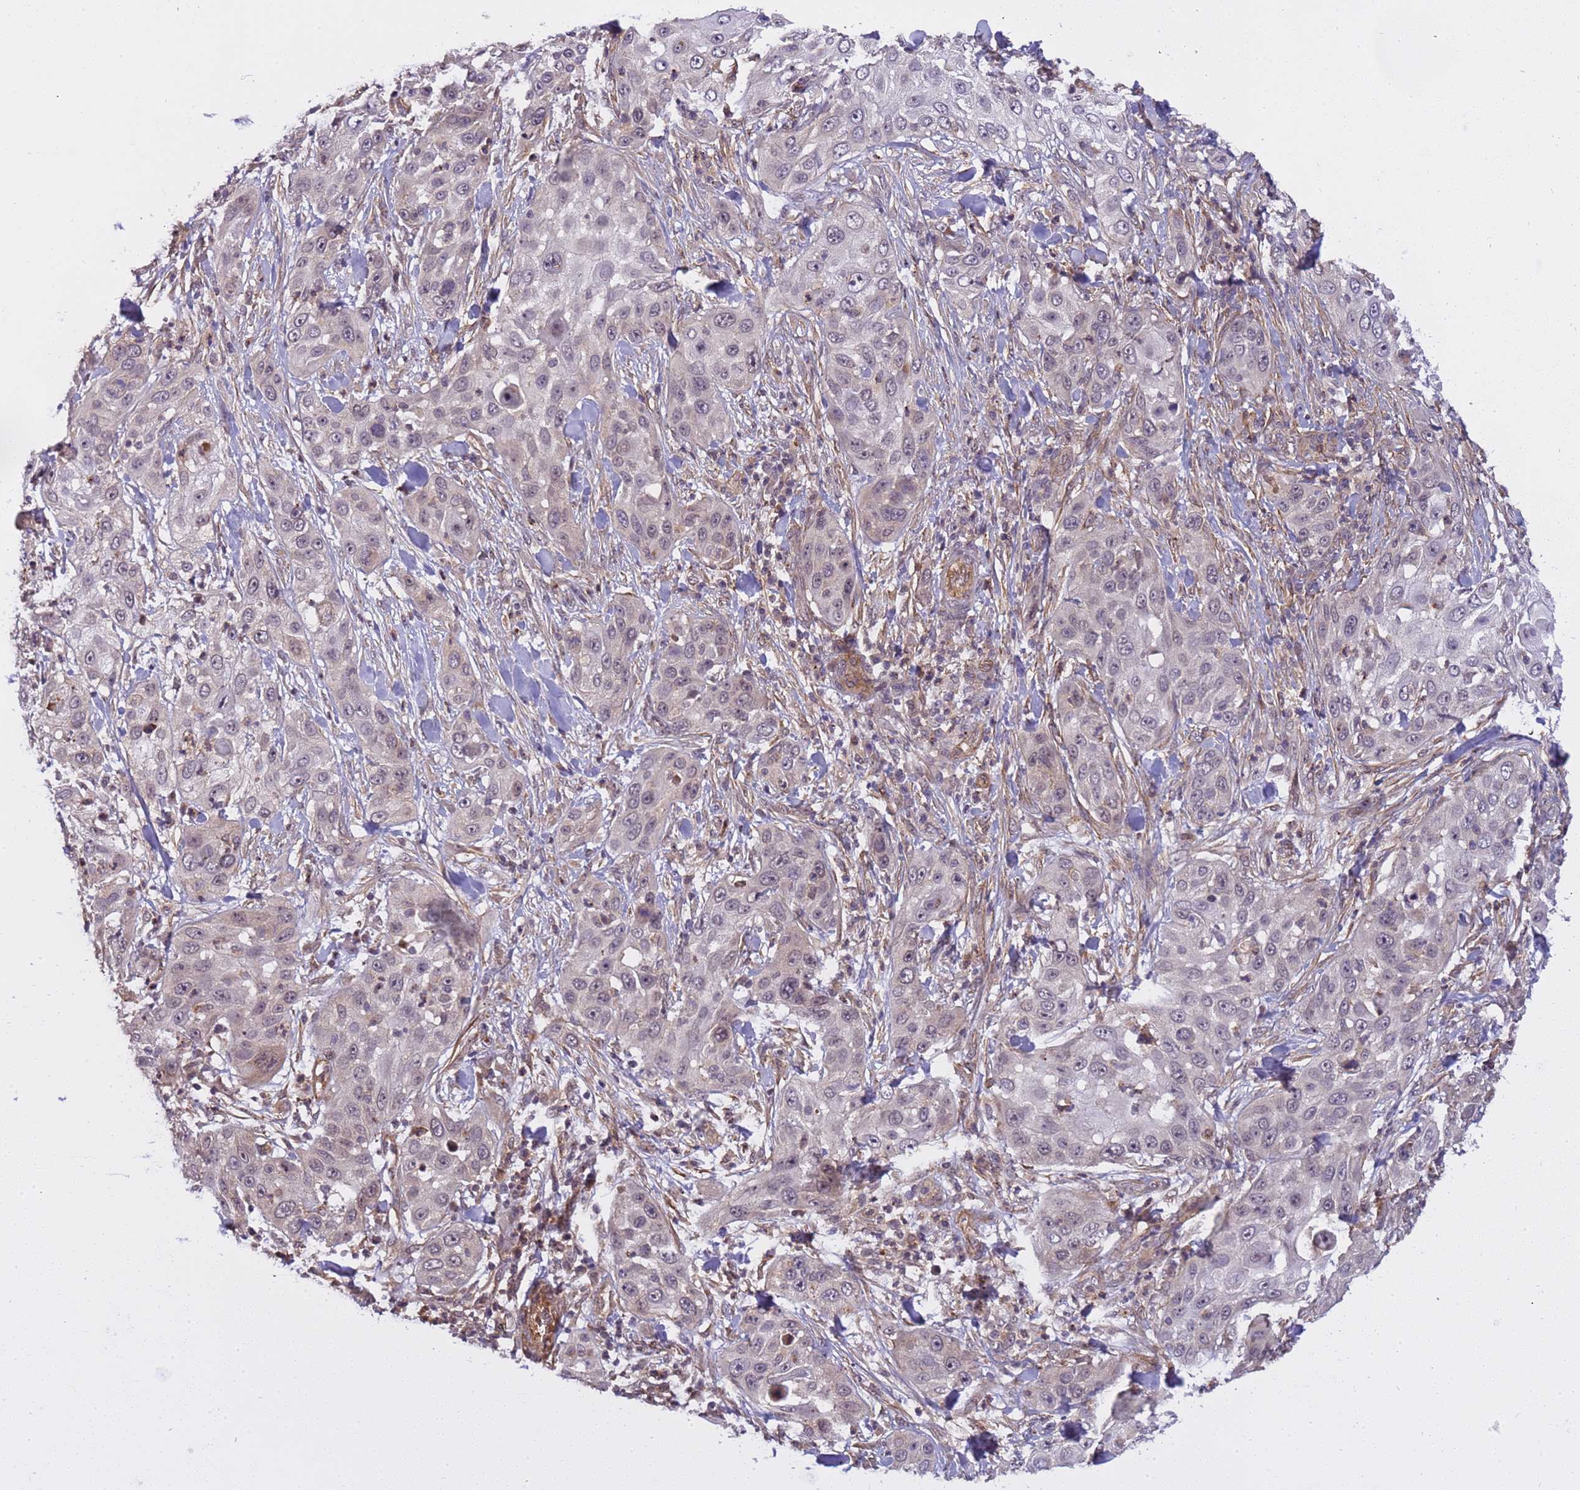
{"staining": {"intensity": "negative", "quantity": "none", "location": "none"}, "tissue": "skin cancer", "cell_type": "Tumor cells", "image_type": "cancer", "snomed": [{"axis": "morphology", "description": "Squamous cell carcinoma, NOS"}, {"axis": "topography", "description": "Skin"}], "caption": "This micrograph is of skin squamous cell carcinoma stained with immunohistochemistry (IHC) to label a protein in brown with the nuclei are counter-stained blue. There is no positivity in tumor cells. The staining is performed using DAB brown chromogen with nuclei counter-stained in using hematoxylin.", "gene": "EMC2", "patient": {"sex": "female", "age": 44}}